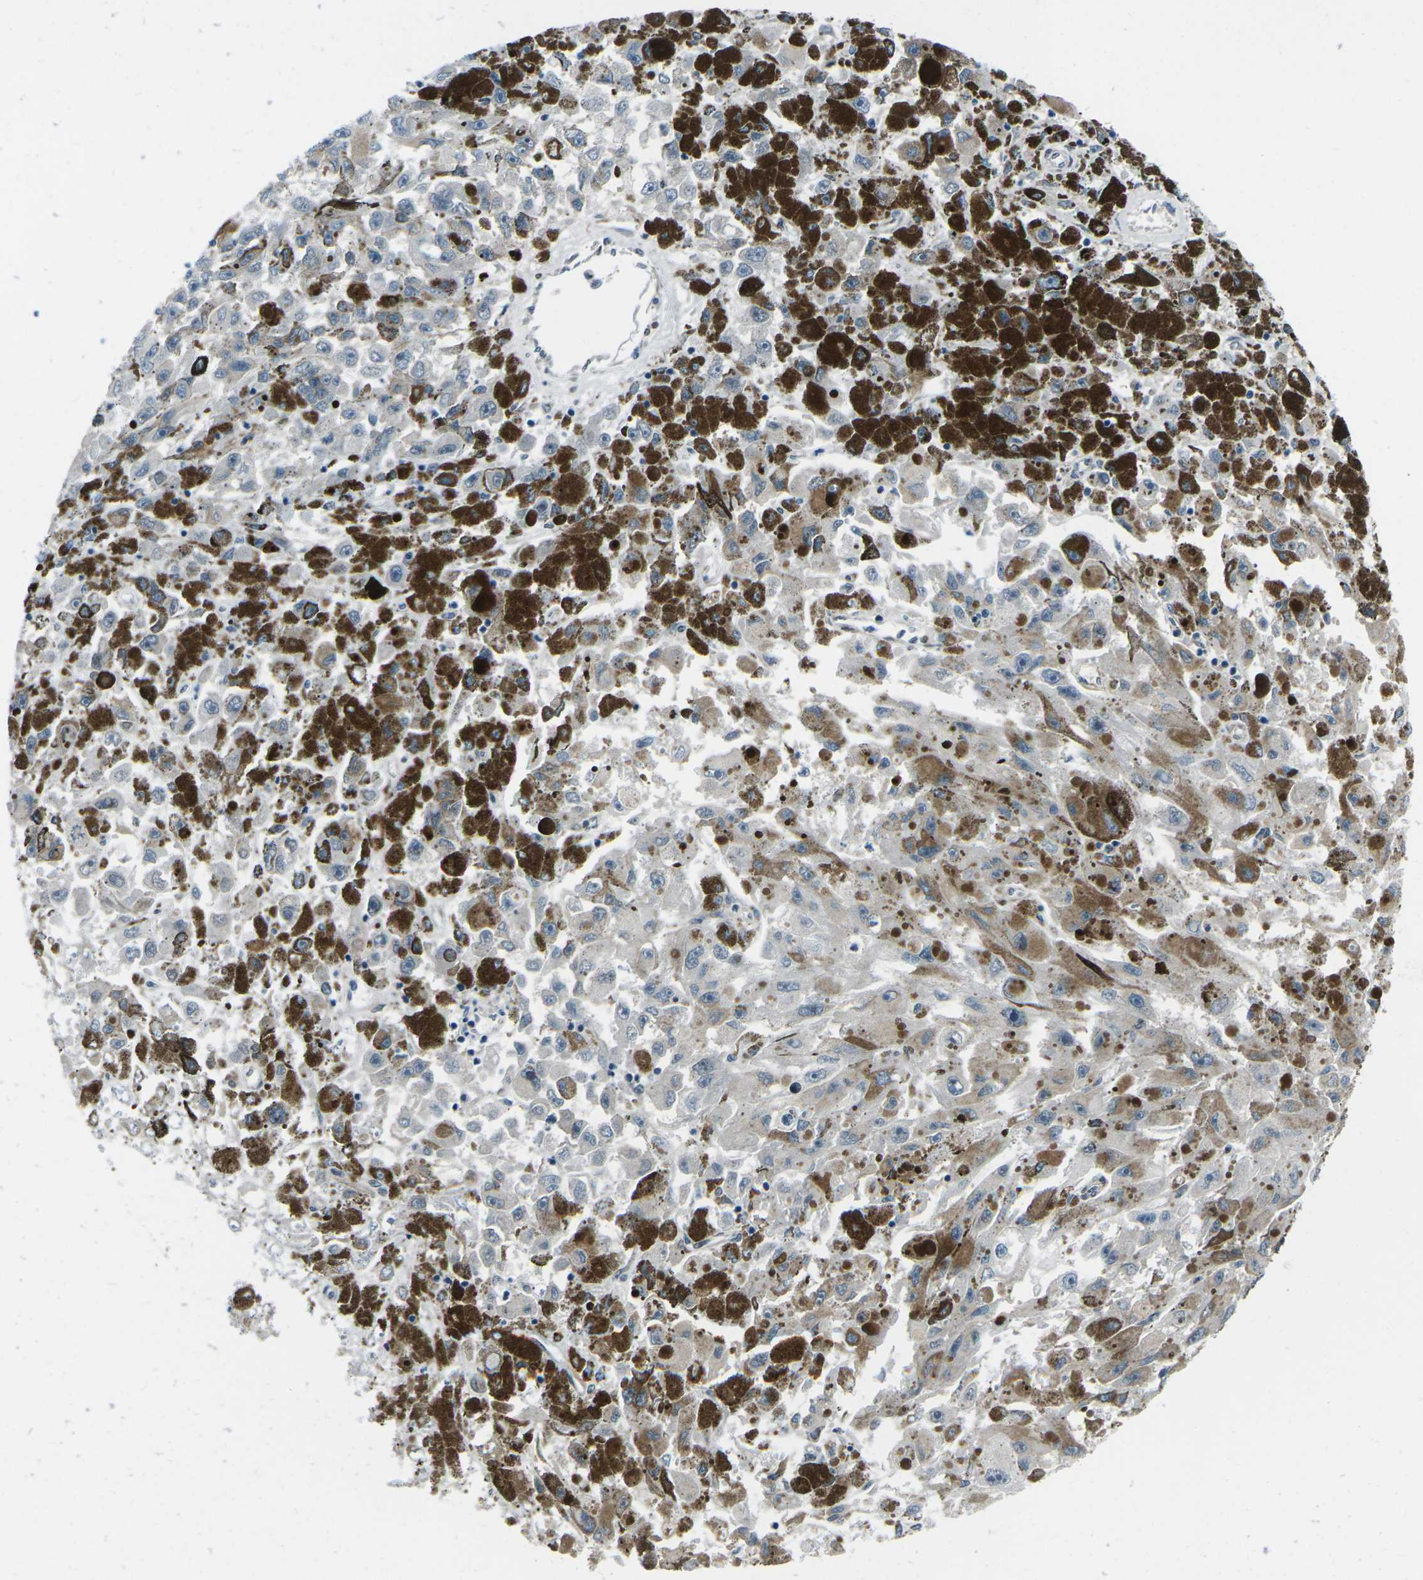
{"staining": {"intensity": "negative", "quantity": "none", "location": "none"}, "tissue": "melanoma", "cell_type": "Tumor cells", "image_type": "cancer", "snomed": [{"axis": "morphology", "description": "Malignant melanoma, NOS"}, {"axis": "topography", "description": "Skin"}], "caption": "The photomicrograph demonstrates no significant expression in tumor cells of malignant melanoma. The staining is performed using DAB (3,3'-diaminobenzidine) brown chromogen with nuclei counter-stained in using hematoxylin.", "gene": "RFESD", "patient": {"sex": "female", "age": 104}}